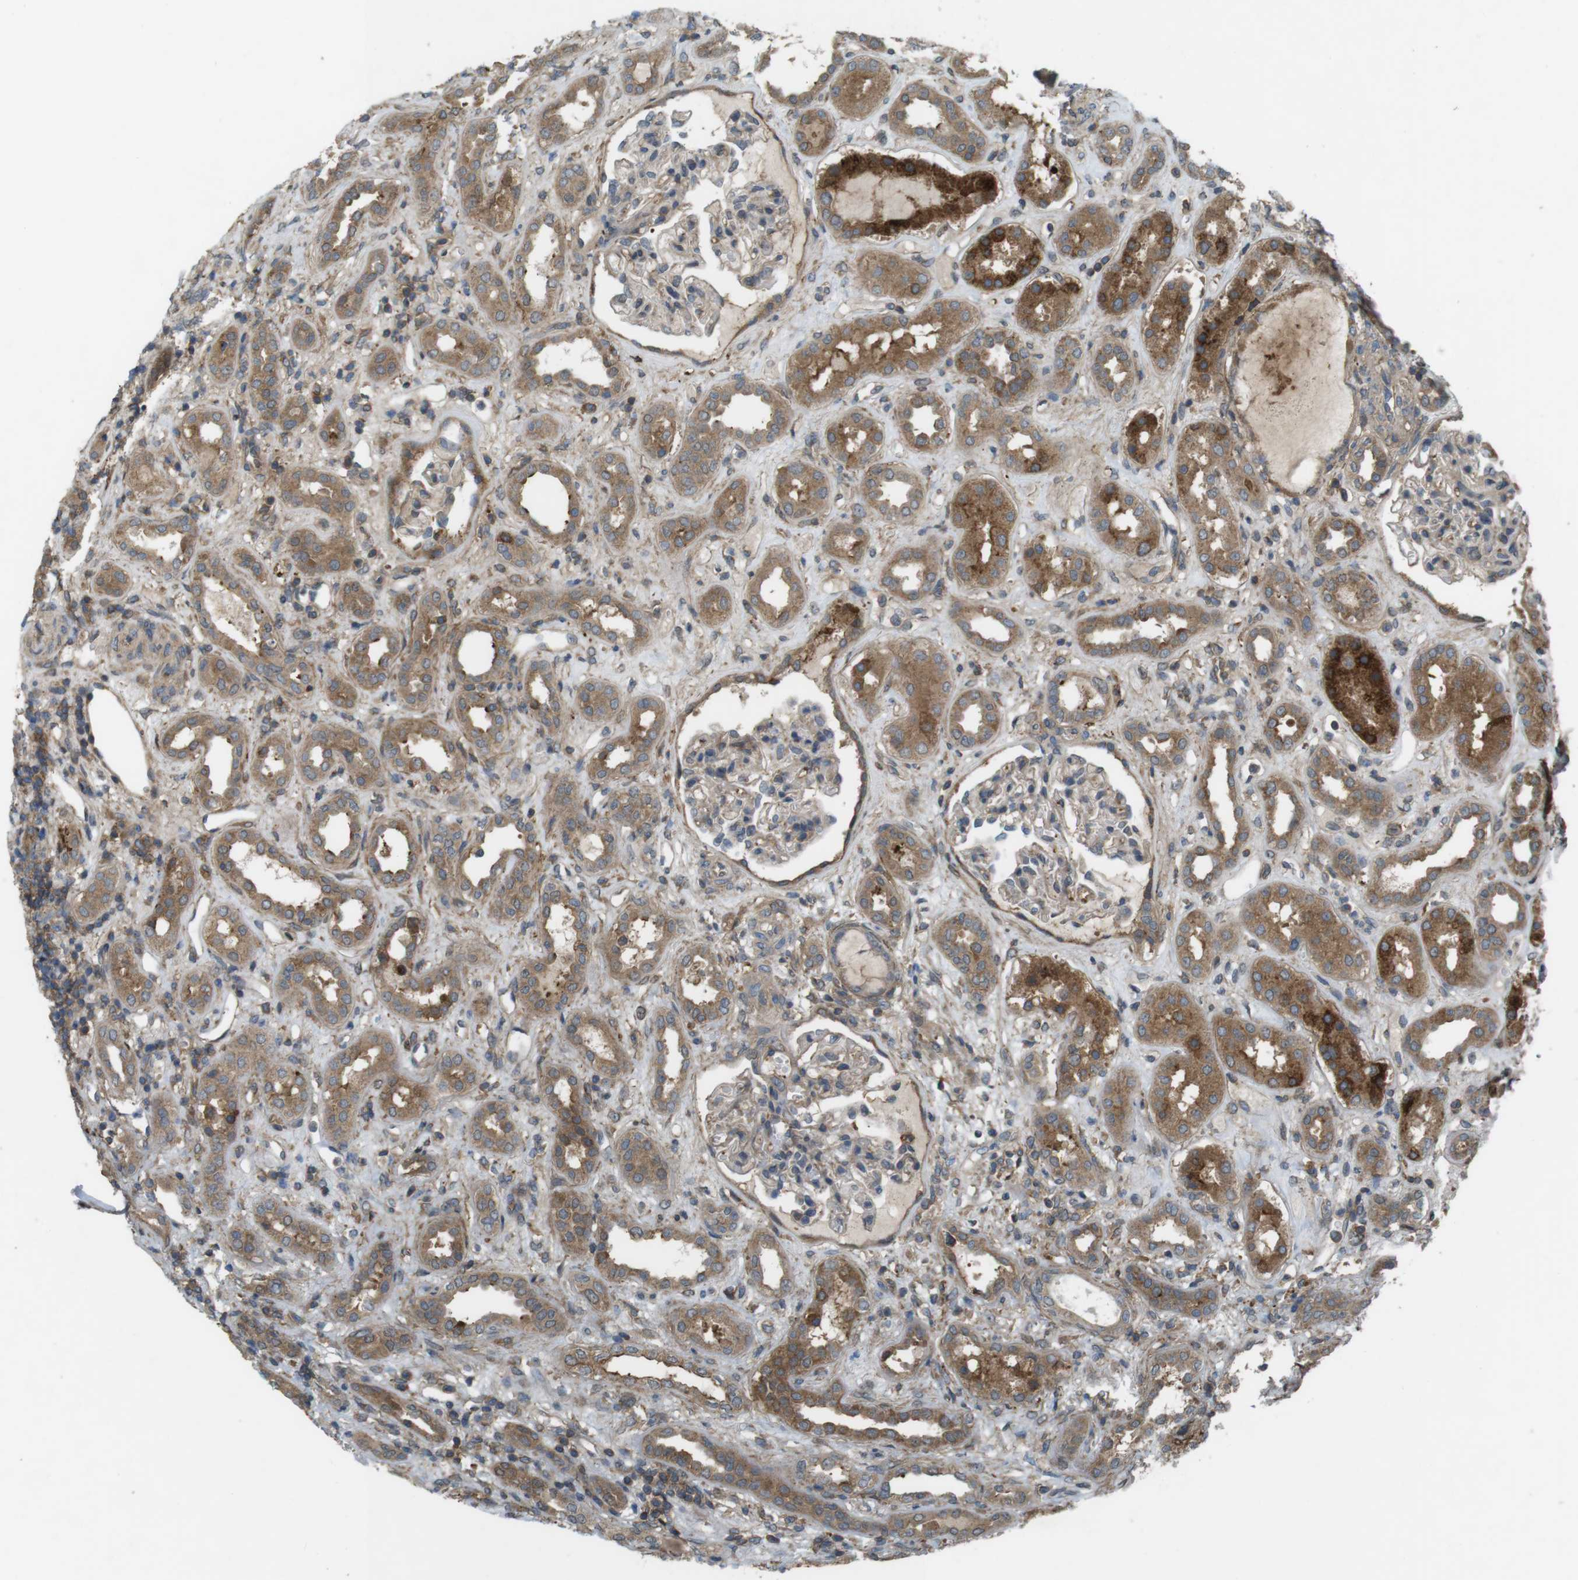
{"staining": {"intensity": "moderate", "quantity": "<25%", "location": "cytoplasmic/membranous"}, "tissue": "kidney", "cell_type": "Cells in glomeruli", "image_type": "normal", "snomed": [{"axis": "morphology", "description": "Normal tissue, NOS"}, {"axis": "topography", "description": "Kidney"}], "caption": "Immunohistochemical staining of normal kidney reveals moderate cytoplasmic/membranous protein staining in about <25% of cells in glomeruli.", "gene": "DDAH2", "patient": {"sex": "male", "age": 59}}